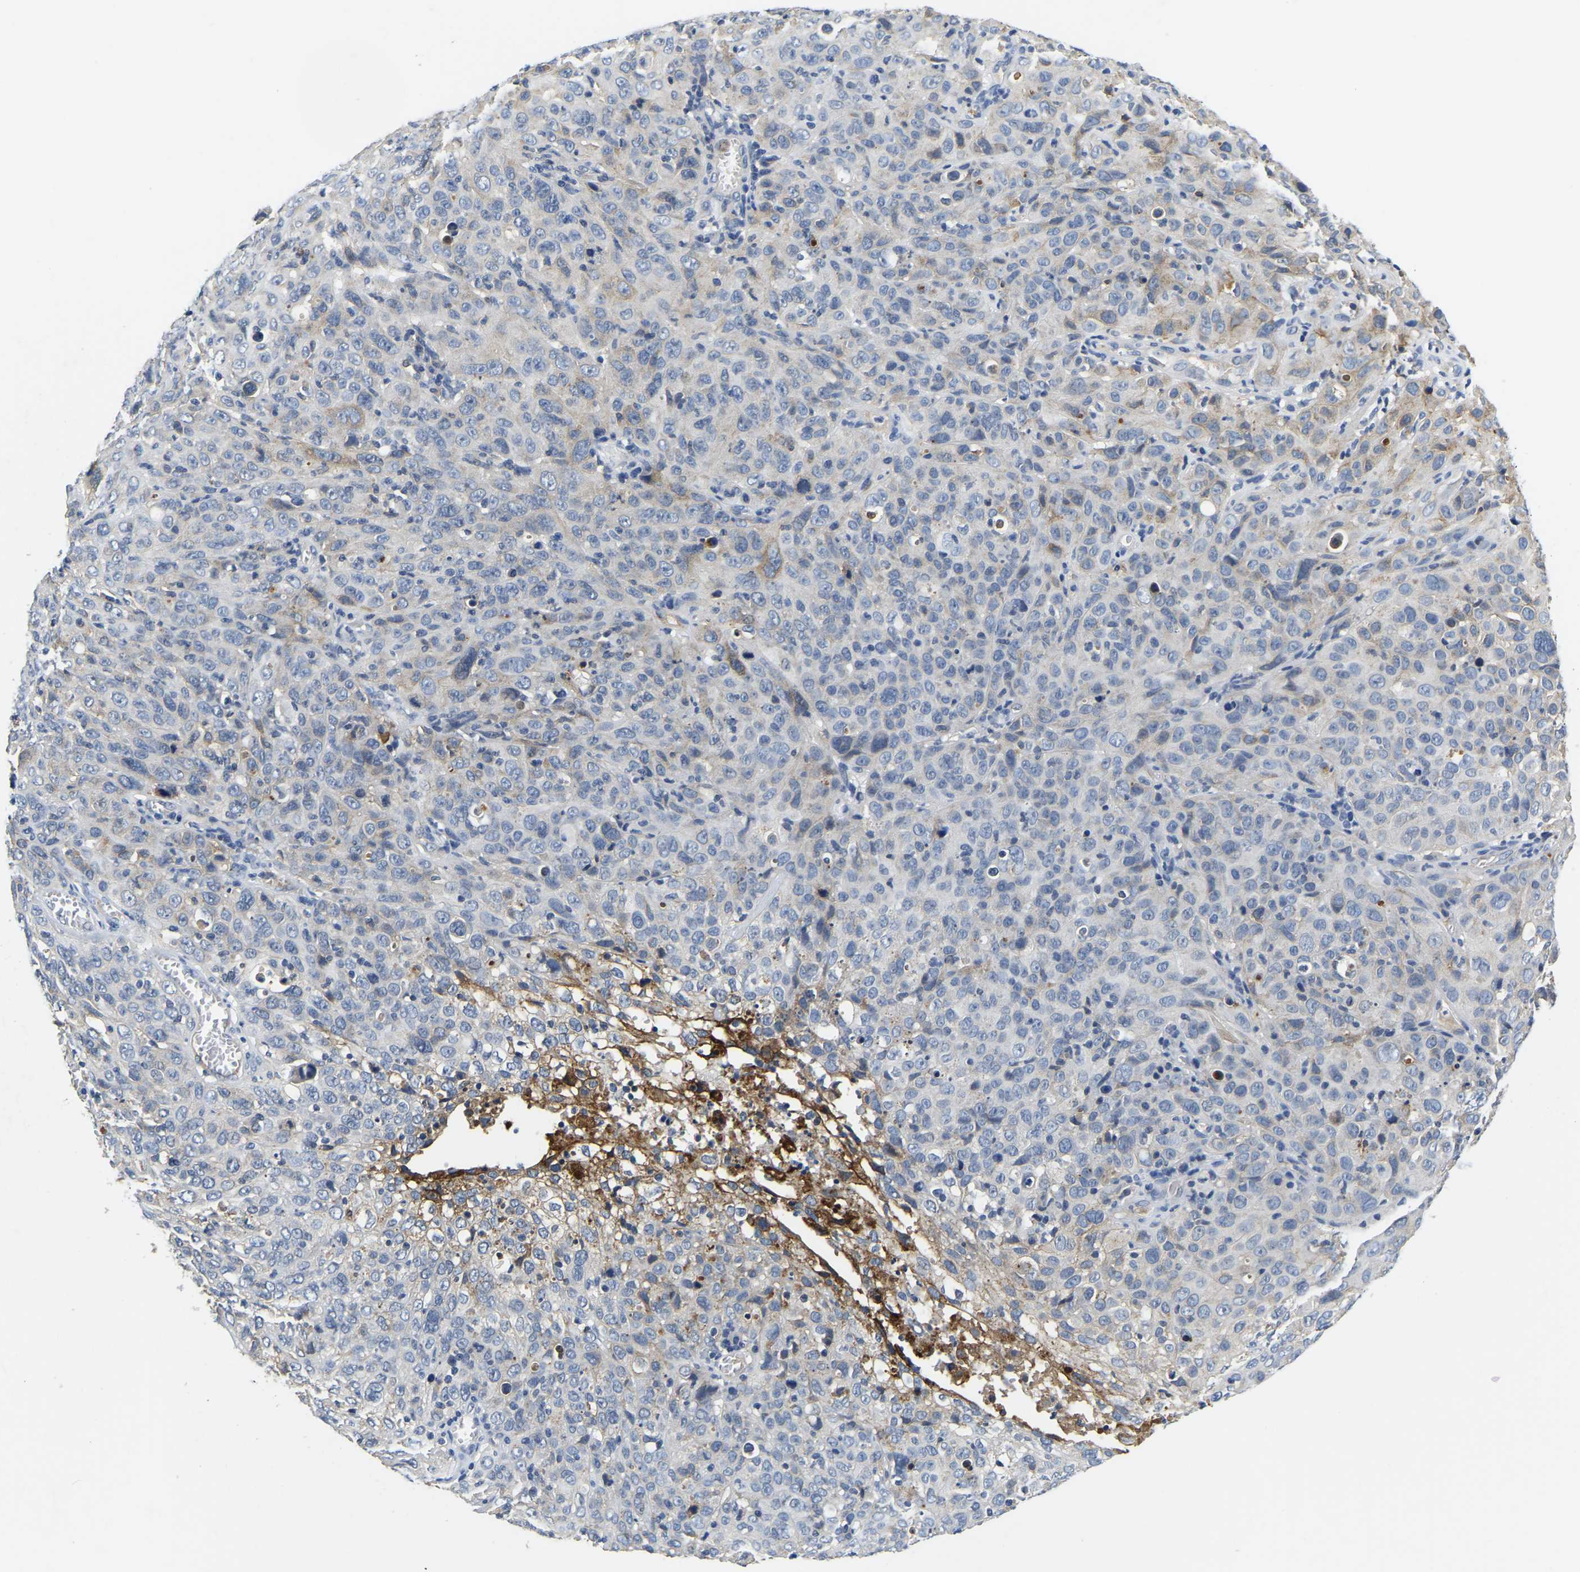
{"staining": {"intensity": "weak", "quantity": "<25%", "location": "cytoplasmic/membranous"}, "tissue": "cervical cancer", "cell_type": "Tumor cells", "image_type": "cancer", "snomed": [{"axis": "morphology", "description": "Squamous cell carcinoma, NOS"}, {"axis": "topography", "description": "Cervix"}], "caption": "An immunohistochemistry image of squamous cell carcinoma (cervical) is shown. There is no staining in tumor cells of squamous cell carcinoma (cervical).", "gene": "ITGA2", "patient": {"sex": "female", "age": 46}}